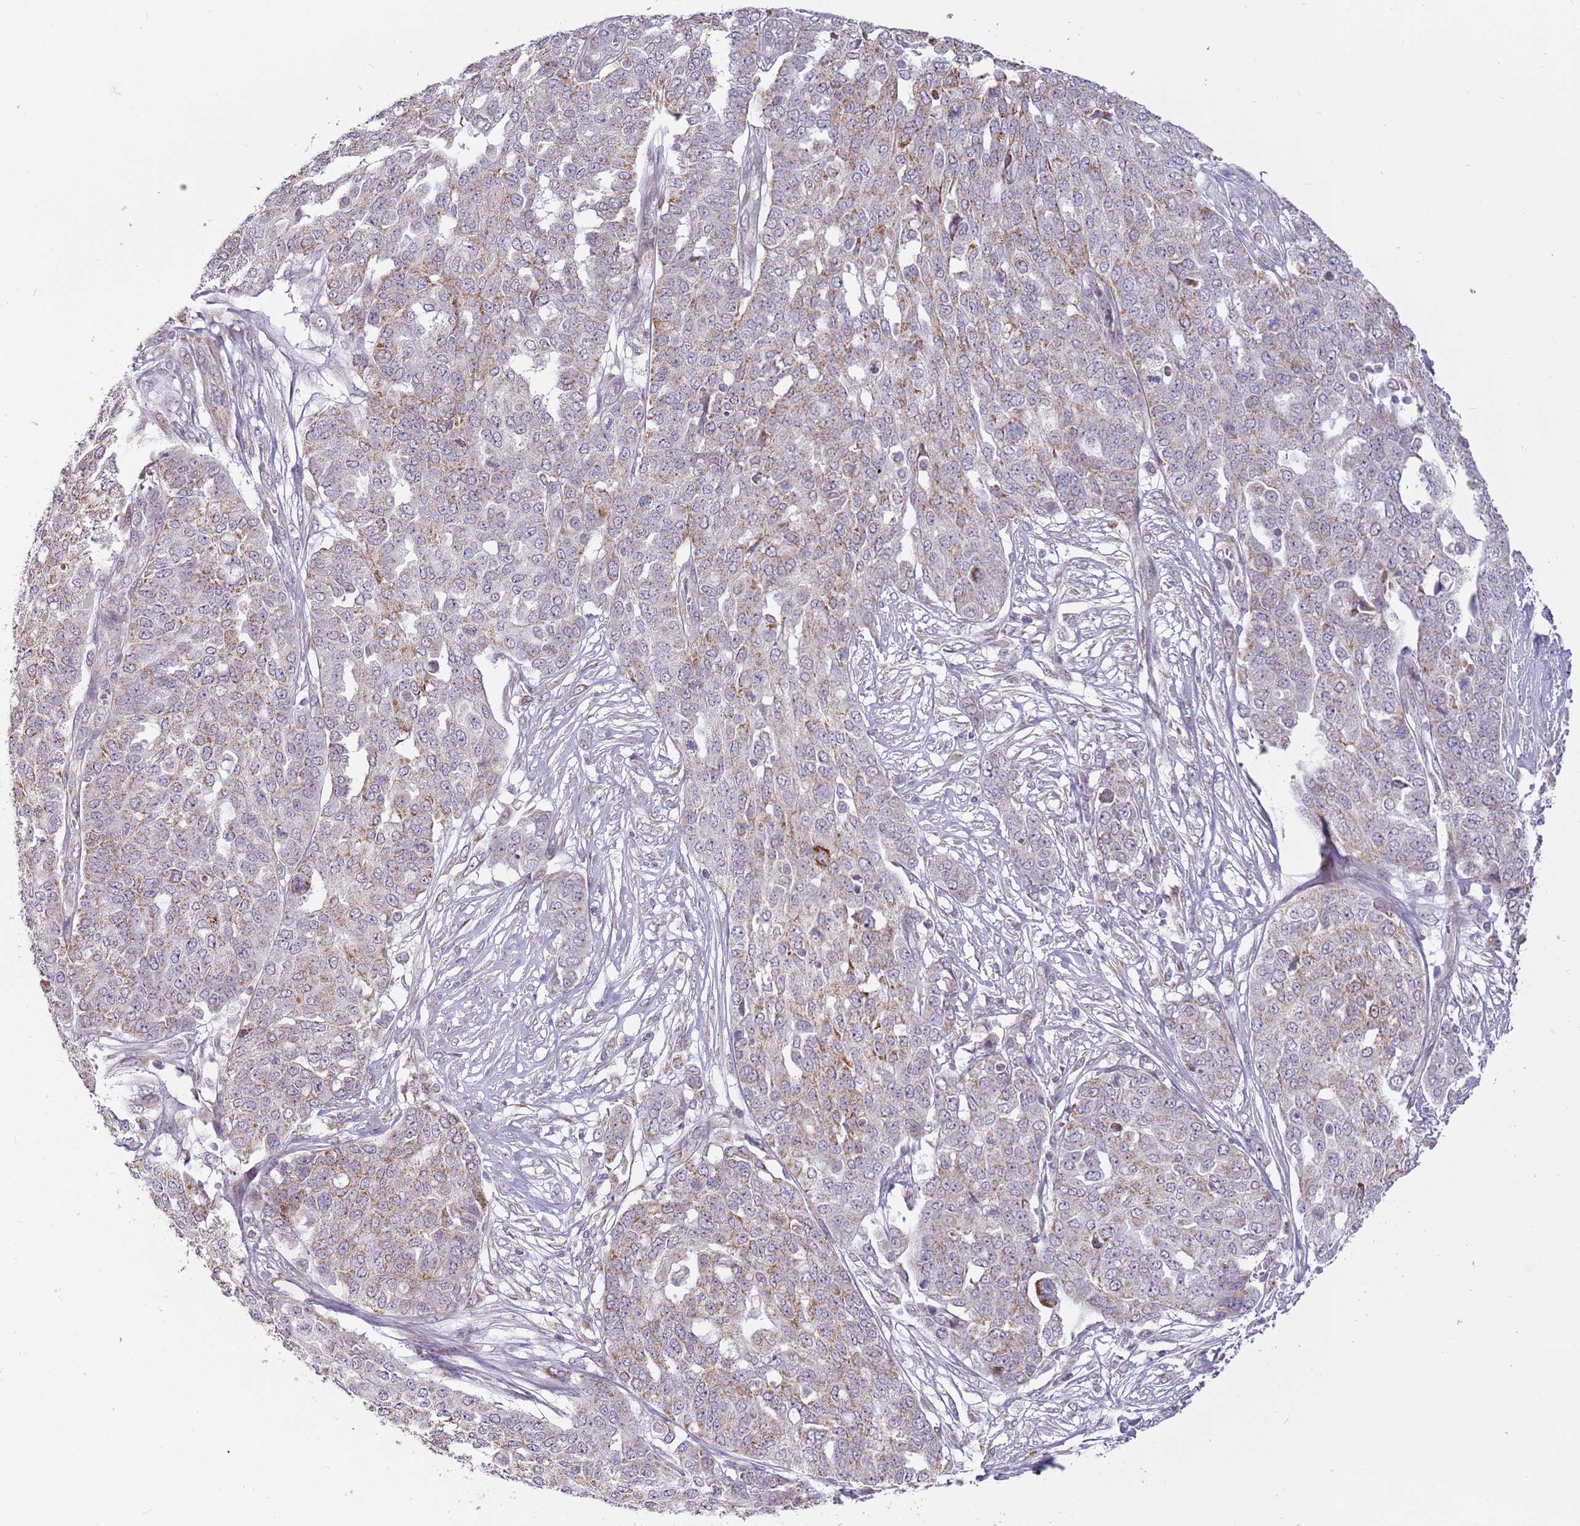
{"staining": {"intensity": "moderate", "quantity": "25%-75%", "location": "cytoplasmic/membranous"}, "tissue": "ovarian cancer", "cell_type": "Tumor cells", "image_type": "cancer", "snomed": [{"axis": "morphology", "description": "Cystadenocarcinoma, serous, NOS"}, {"axis": "topography", "description": "Soft tissue"}, {"axis": "topography", "description": "Ovary"}], "caption": "Moderate cytoplasmic/membranous protein positivity is seen in approximately 25%-75% of tumor cells in serous cystadenocarcinoma (ovarian).", "gene": "MLLT11", "patient": {"sex": "female", "age": 57}}